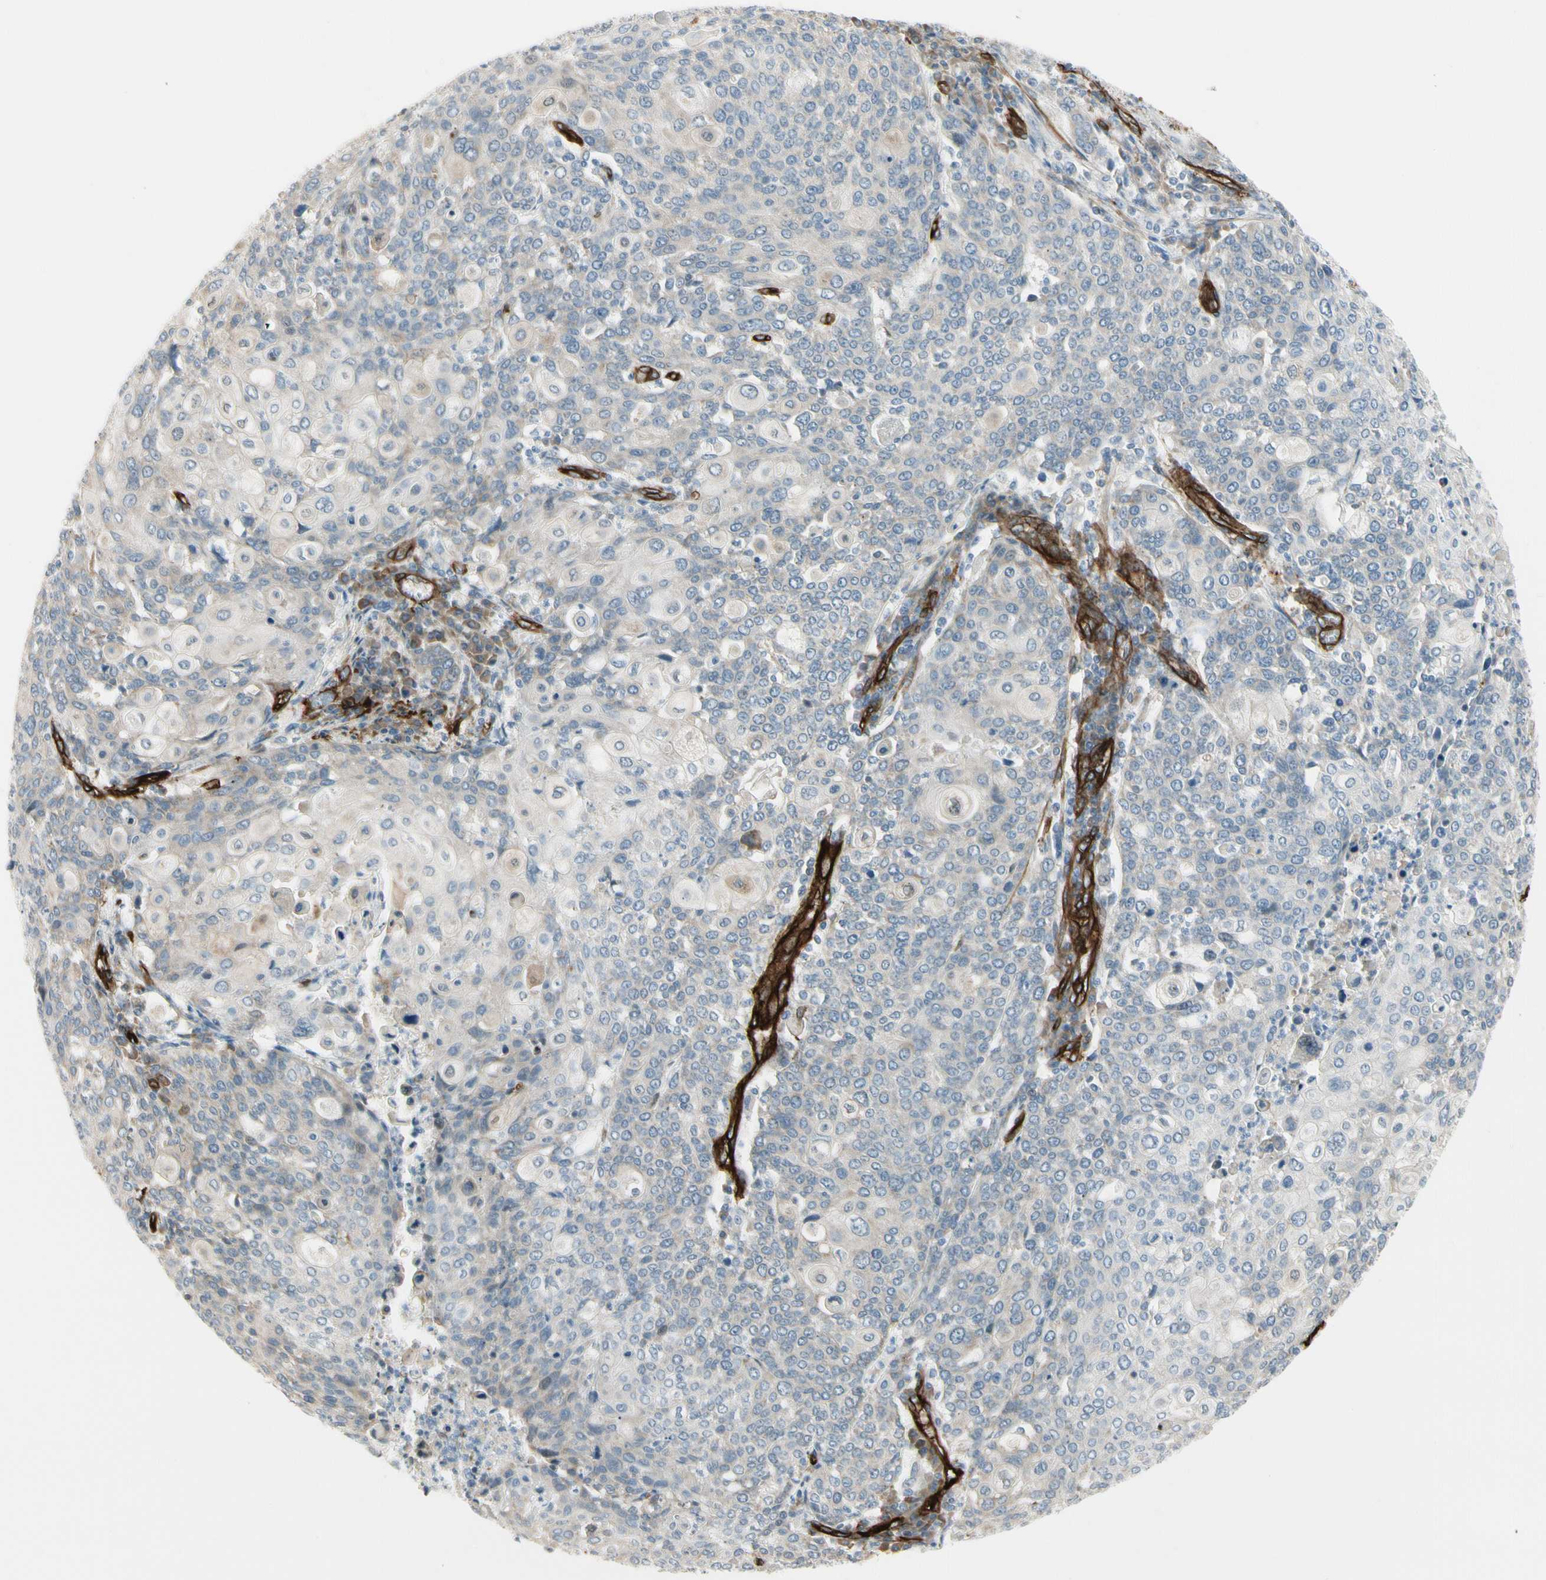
{"staining": {"intensity": "negative", "quantity": "none", "location": "none"}, "tissue": "cervical cancer", "cell_type": "Tumor cells", "image_type": "cancer", "snomed": [{"axis": "morphology", "description": "Squamous cell carcinoma, NOS"}, {"axis": "topography", "description": "Cervix"}], "caption": "The IHC histopathology image has no significant expression in tumor cells of cervical squamous cell carcinoma tissue. (Immunohistochemistry (ihc), brightfield microscopy, high magnification).", "gene": "MCAM", "patient": {"sex": "female", "age": 40}}